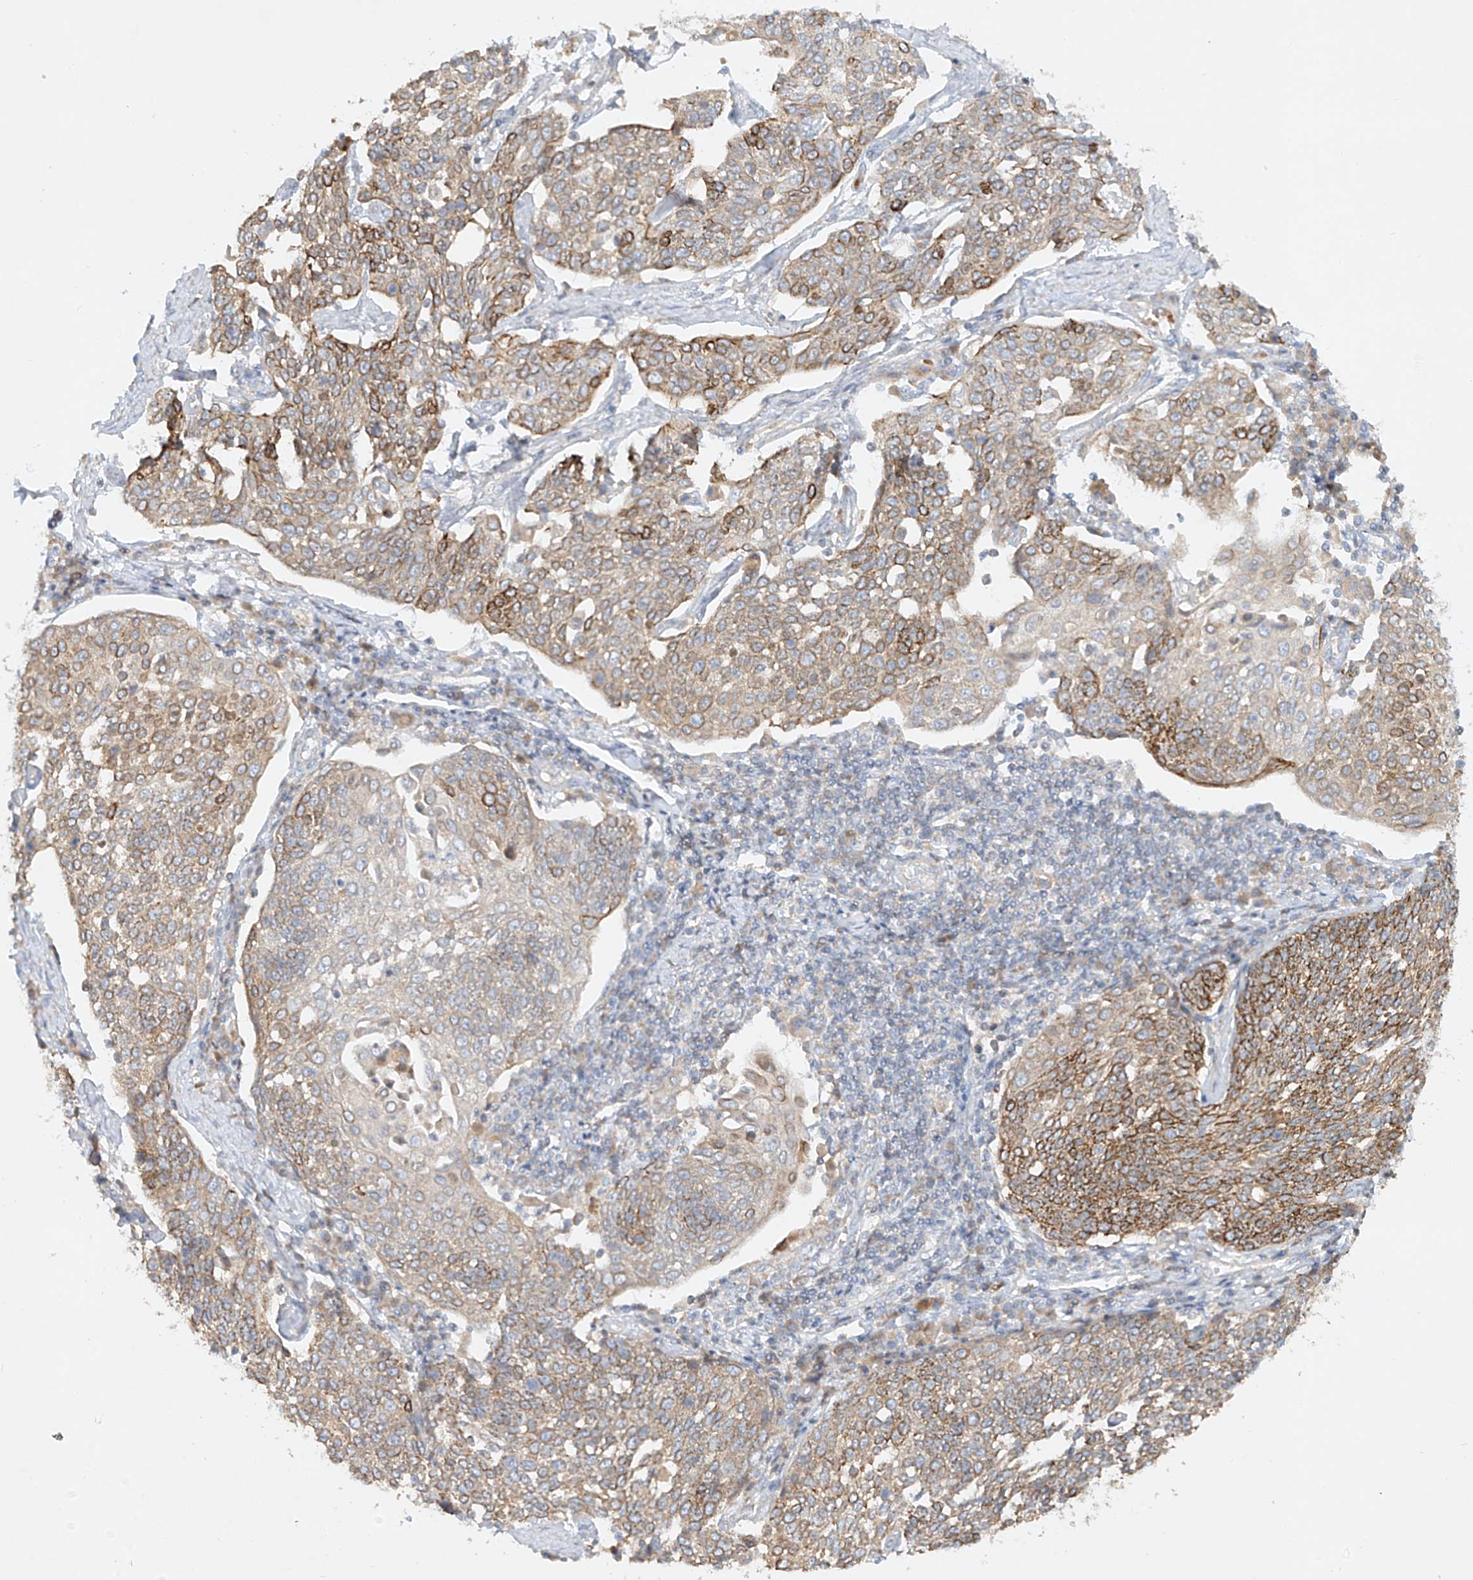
{"staining": {"intensity": "moderate", "quantity": "<25%", "location": "cytoplasmic/membranous"}, "tissue": "cervical cancer", "cell_type": "Tumor cells", "image_type": "cancer", "snomed": [{"axis": "morphology", "description": "Squamous cell carcinoma, NOS"}, {"axis": "topography", "description": "Cervix"}], "caption": "Immunohistochemistry of human cervical squamous cell carcinoma reveals low levels of moderate cytoplasmic/membranous positivity in approximately <25% of tumor cells.", "gene": "KPNA7", "patient": {"sex": "female", "age": 34}}